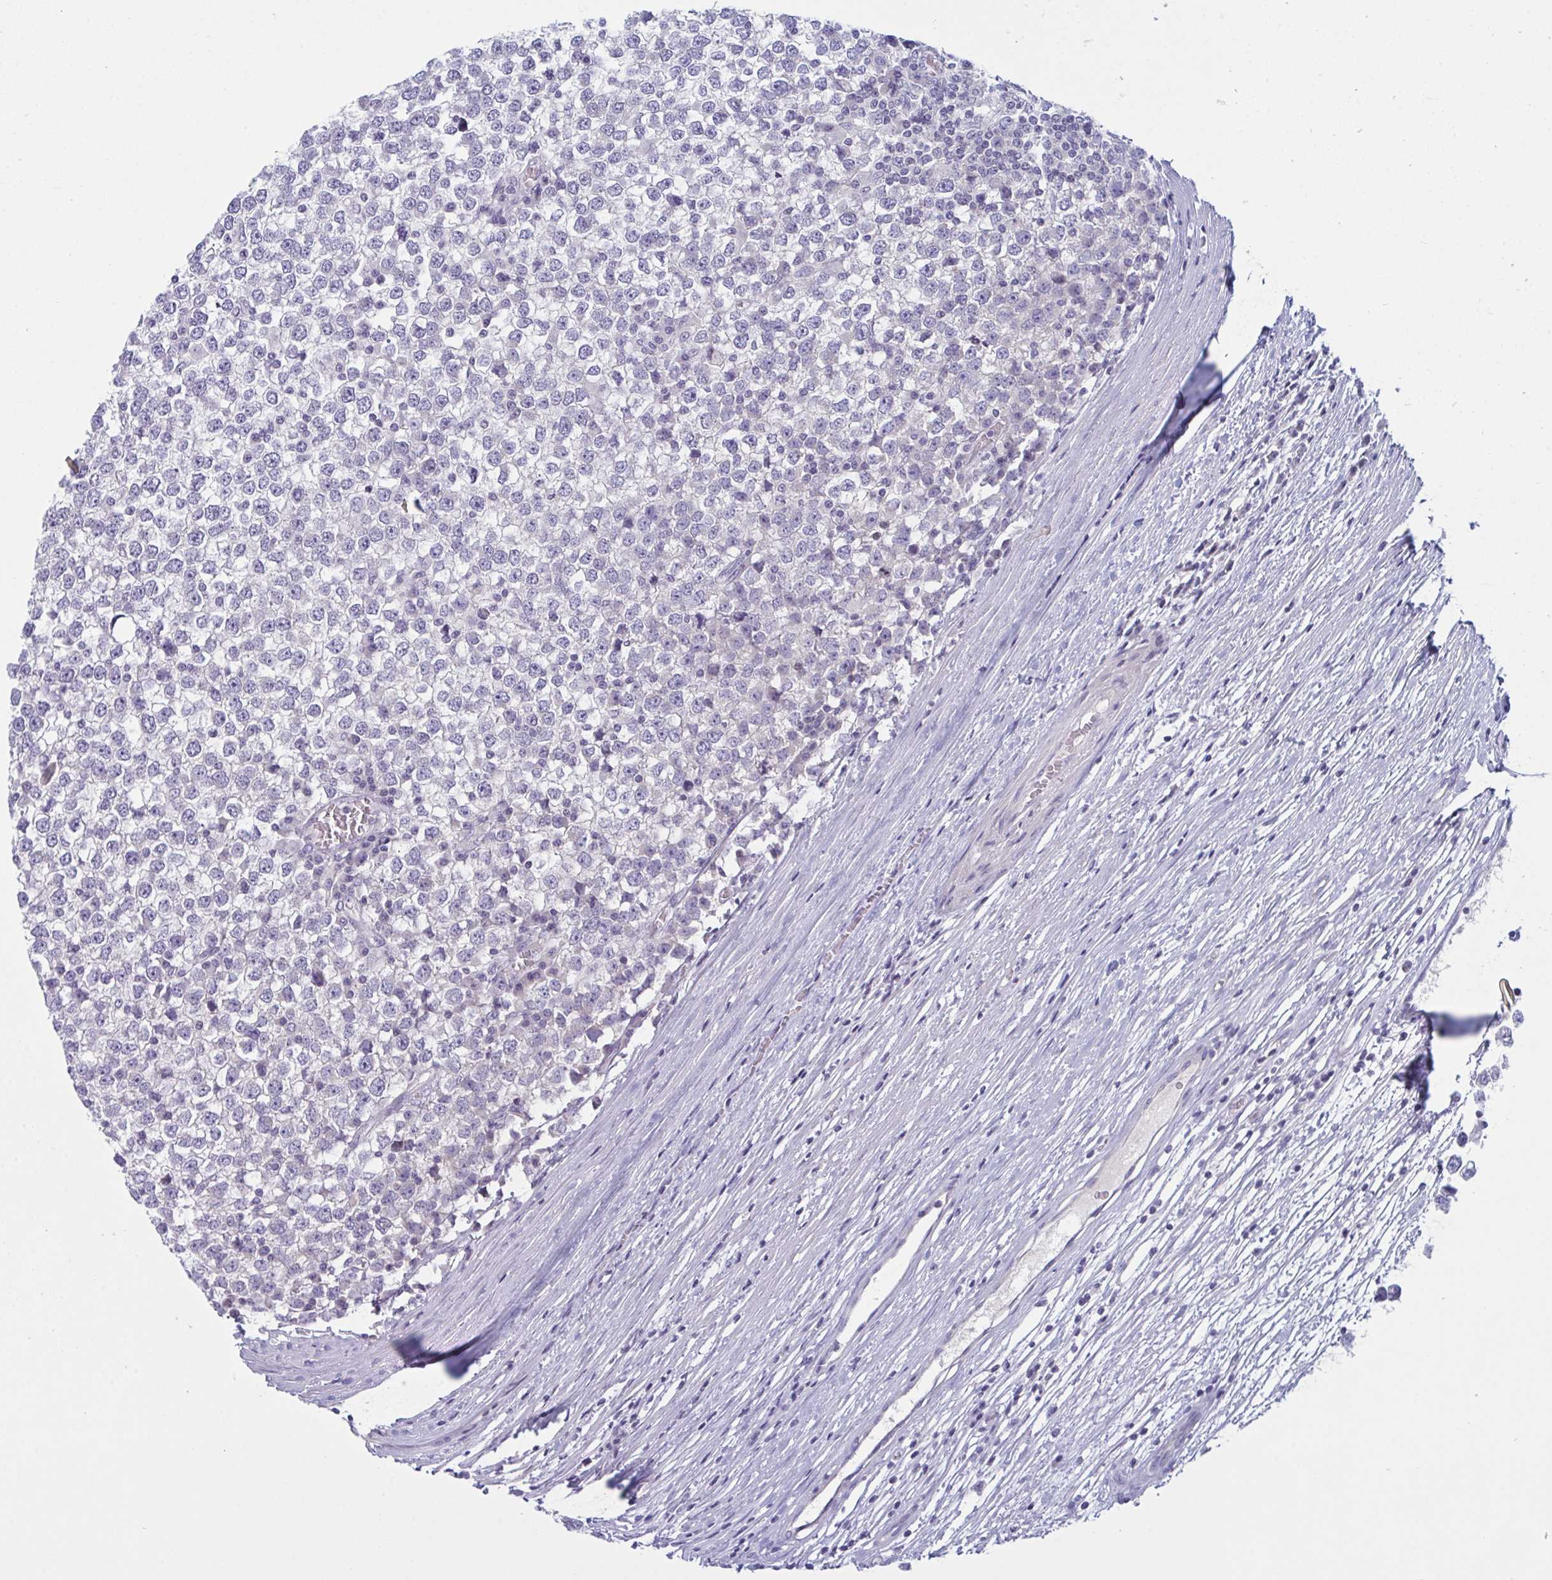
{"staining": {"intensity": "negative", "quantity": "none", "location": "none"}, "tissue": "testis cancer", "cell_type": "Tumor cells", "image_type": "cancer", "snomed": [{"axis": "morphology", "description": "Seminoma, NOS"}, {"axis": "topography", "description": "Testis"}], "caption": "The immunohistochemistry histopathology image has no significant staining in tumor cells of testis cancer tissue.", "gene": "NAA30", "patient": {"sex": "male", "age": 65}}